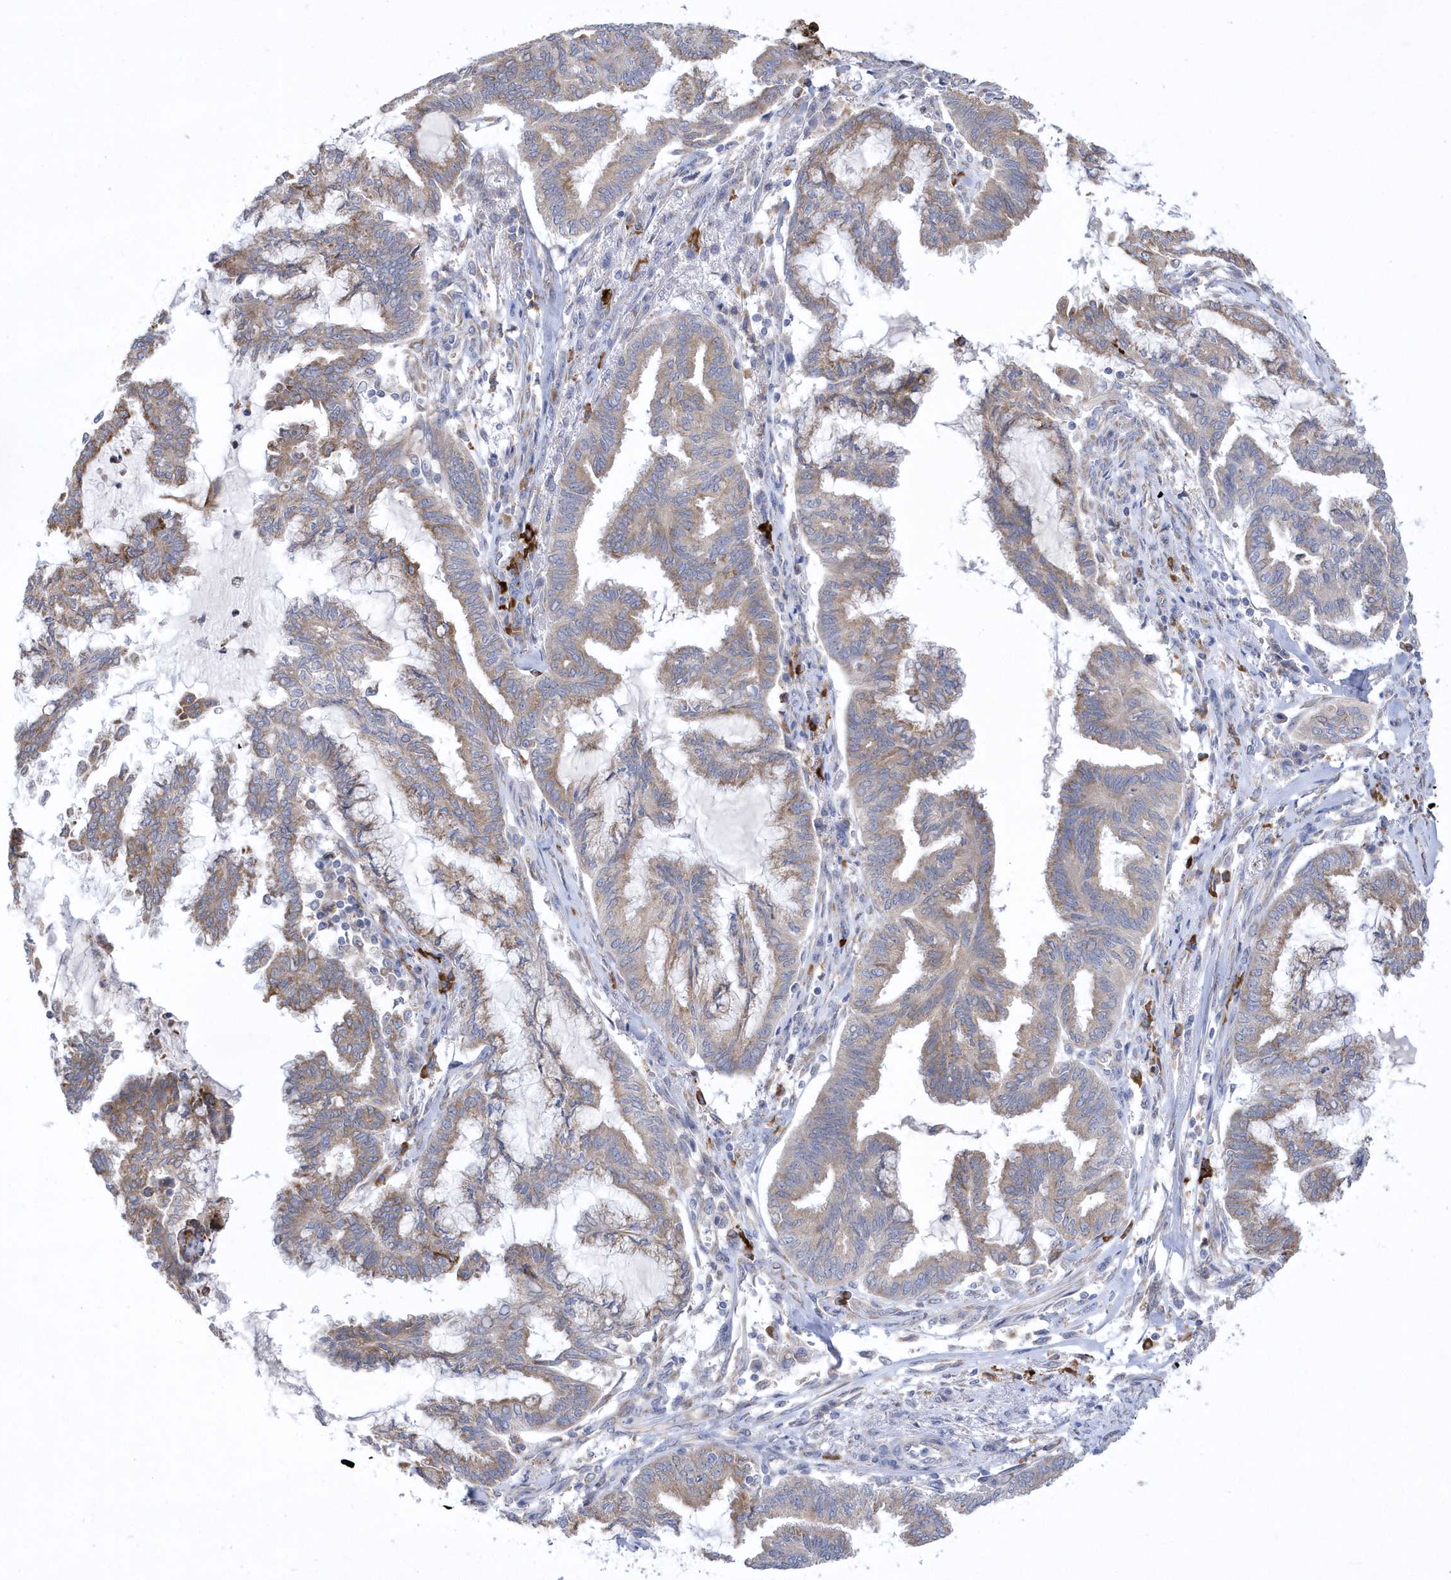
{"staining": {"intensity": "weak", "quantity": ">75%", "location": "cytoplasmic/membranous"}, "tissue": "endometrial cancer", "cell_type": "Tumor cells", "image_type": "cancer", "snomed": [{"axis": "morphology", "description": "Adenocarcinoma, NOS"}, {"axis": "topography", "description": "Endometrium"}], "caption": "Endometrial cancer stained with a protein marker shows weak staining in tumor cells.", "gene": "MED31", "patient": {"sex": "female", "age": 86}}